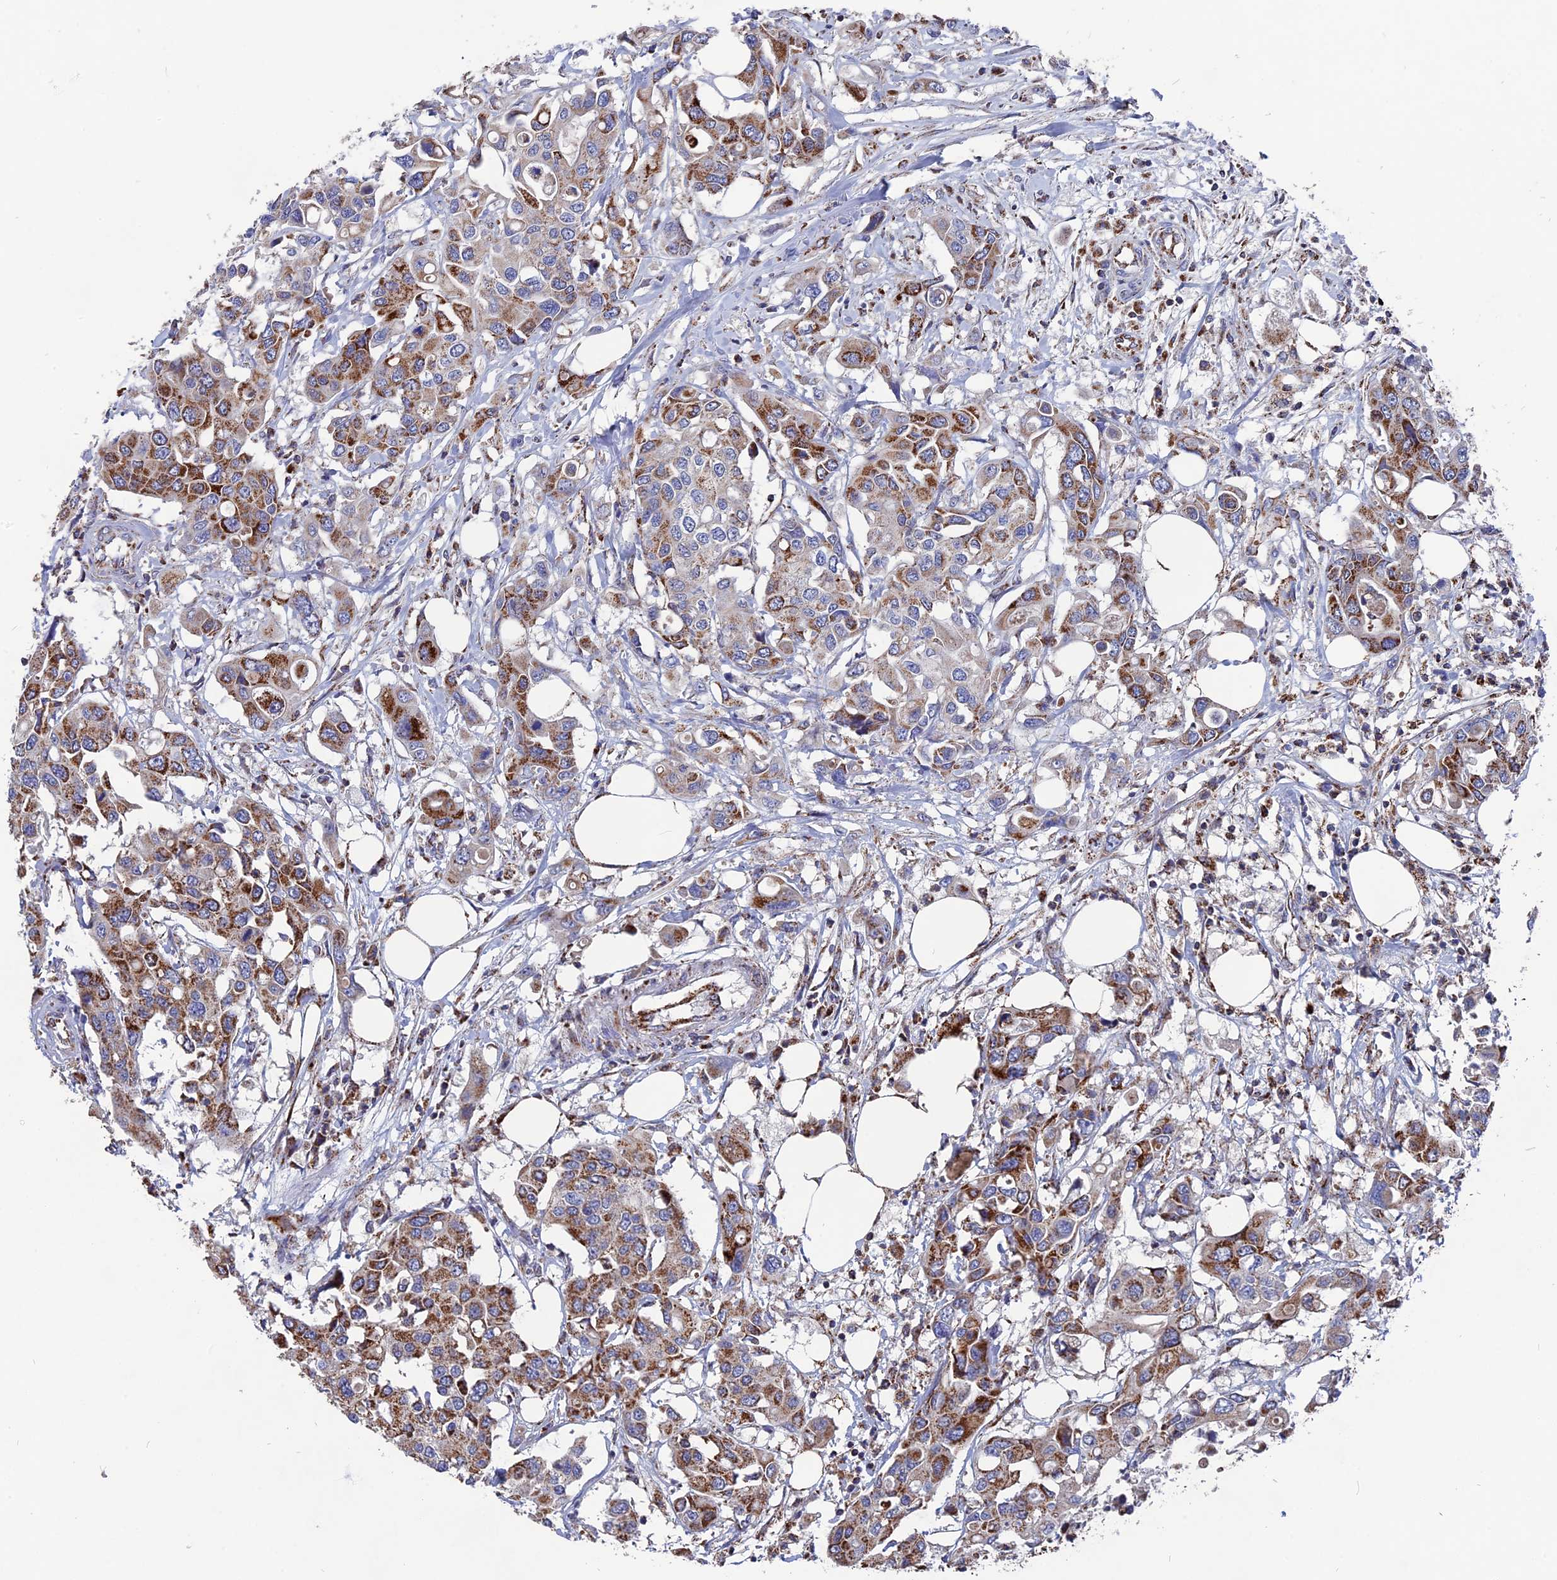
{"staining": {"intensity": "moderate", "quantity": "25%-75%", "location": "cytoplasmic/membranous"}, "tissue": "colorectal cancer", "cell_type": "Tumor cells", "image_type": "cancer", "snomed": [{"axis": "morphology", "description": "Adenocarcinoma, NOS"}, {"axis": "topography", "description": "Colon"}], "caption": "The immunohistochemical stain highlights moderate cytoplasmic/membranous positivity in tumor cells of colorectal adenocarcinoma tissue.", "gene": "TGFA", "patient": {"sex": "male", "age": 77}}